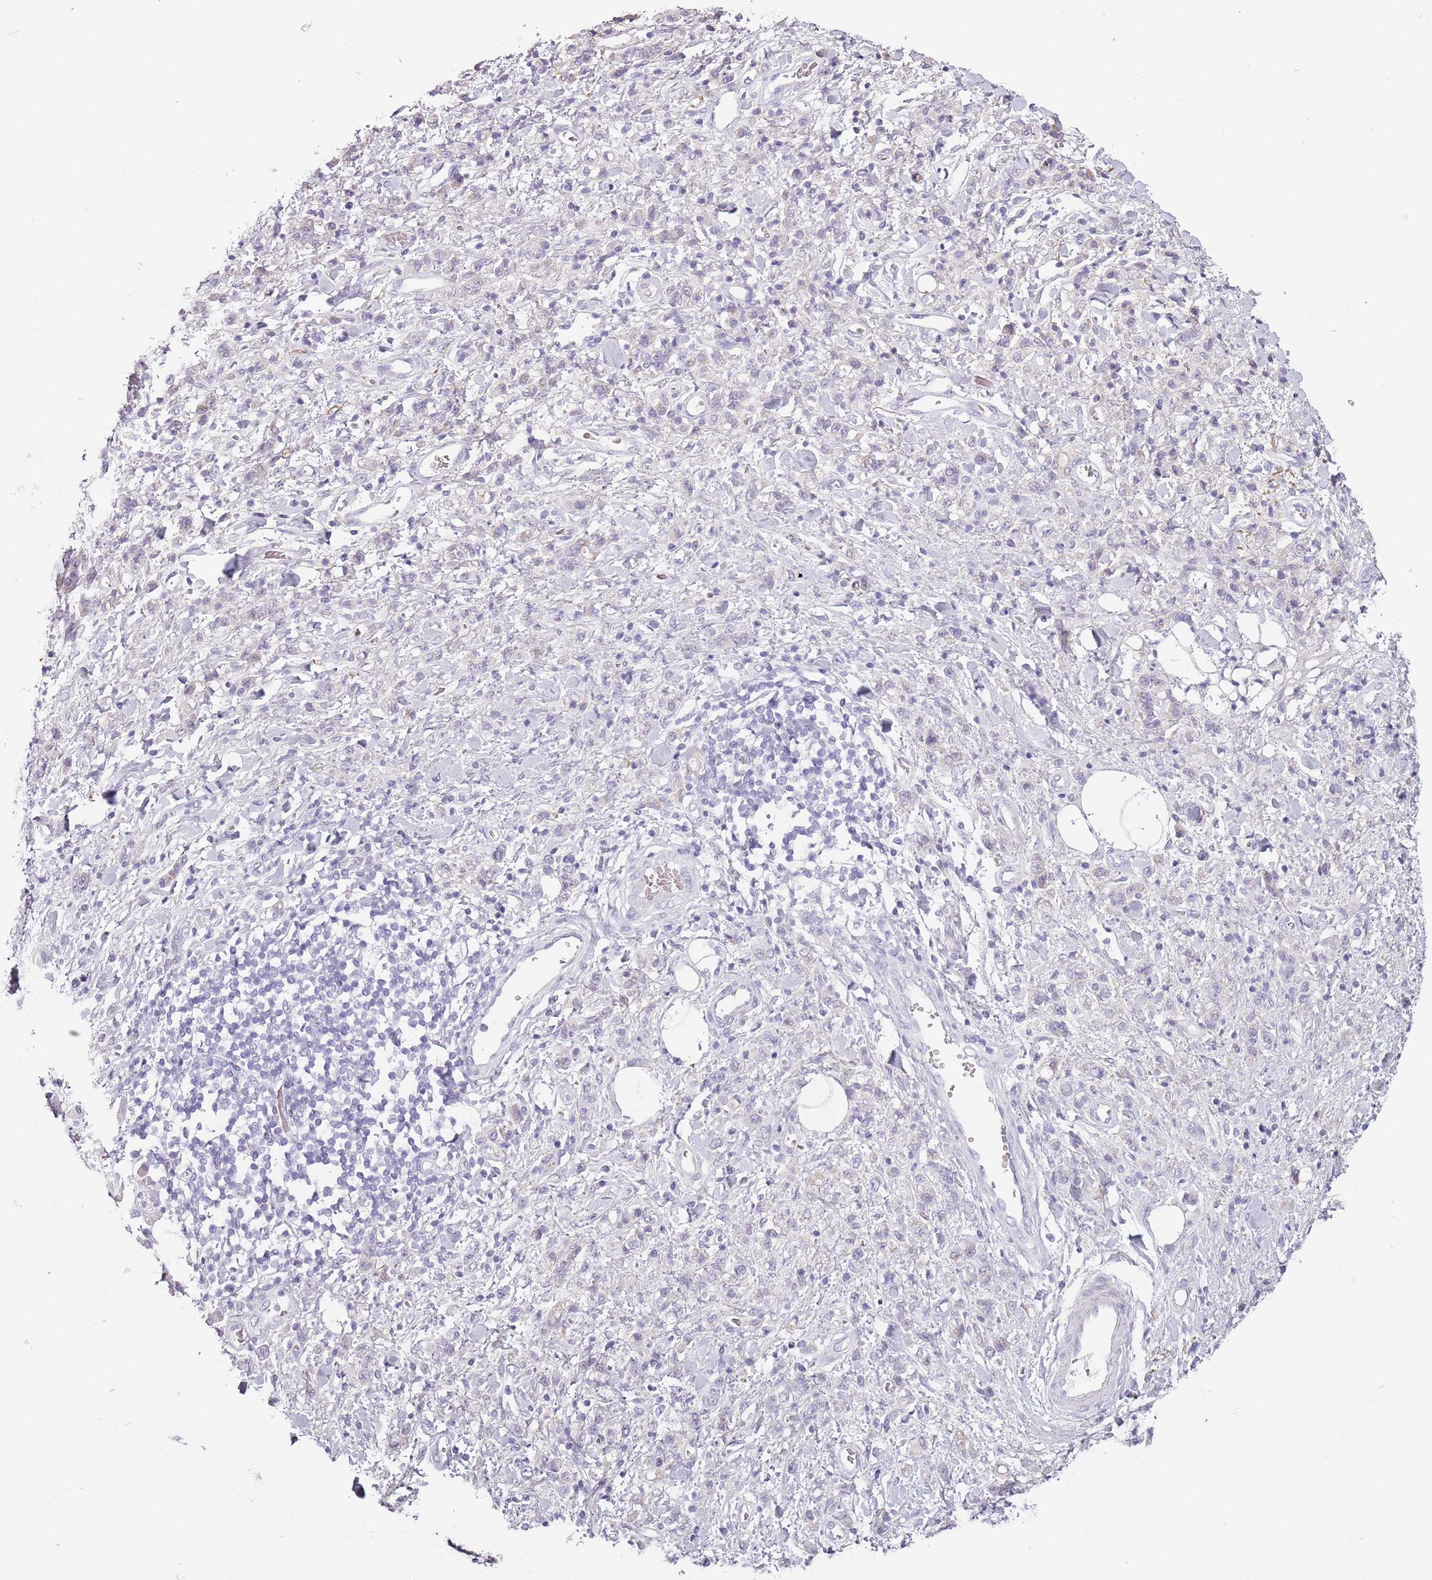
{"staining": {"intensity": "negative", "quantity": "none", "location": "none"}, "tissue": "stomach cancer", "cell_type": "Tumor cells", "image_type": "cancer", "snomed": [{"axis": "morphology", "description": "Adenocarcinoma, NOS"}, {"axis": "topography", "description": "Stomach"}], "caption": "This image is of adenocarcinoma (stomach) stained with immunohistochemistry (IHC) to label a protein in brown with the nuclei are counter-stained blue. There is no positivity in tumor cells.", "gene": "MEGF8", "patient": {"sex": "male", "age": 77}}